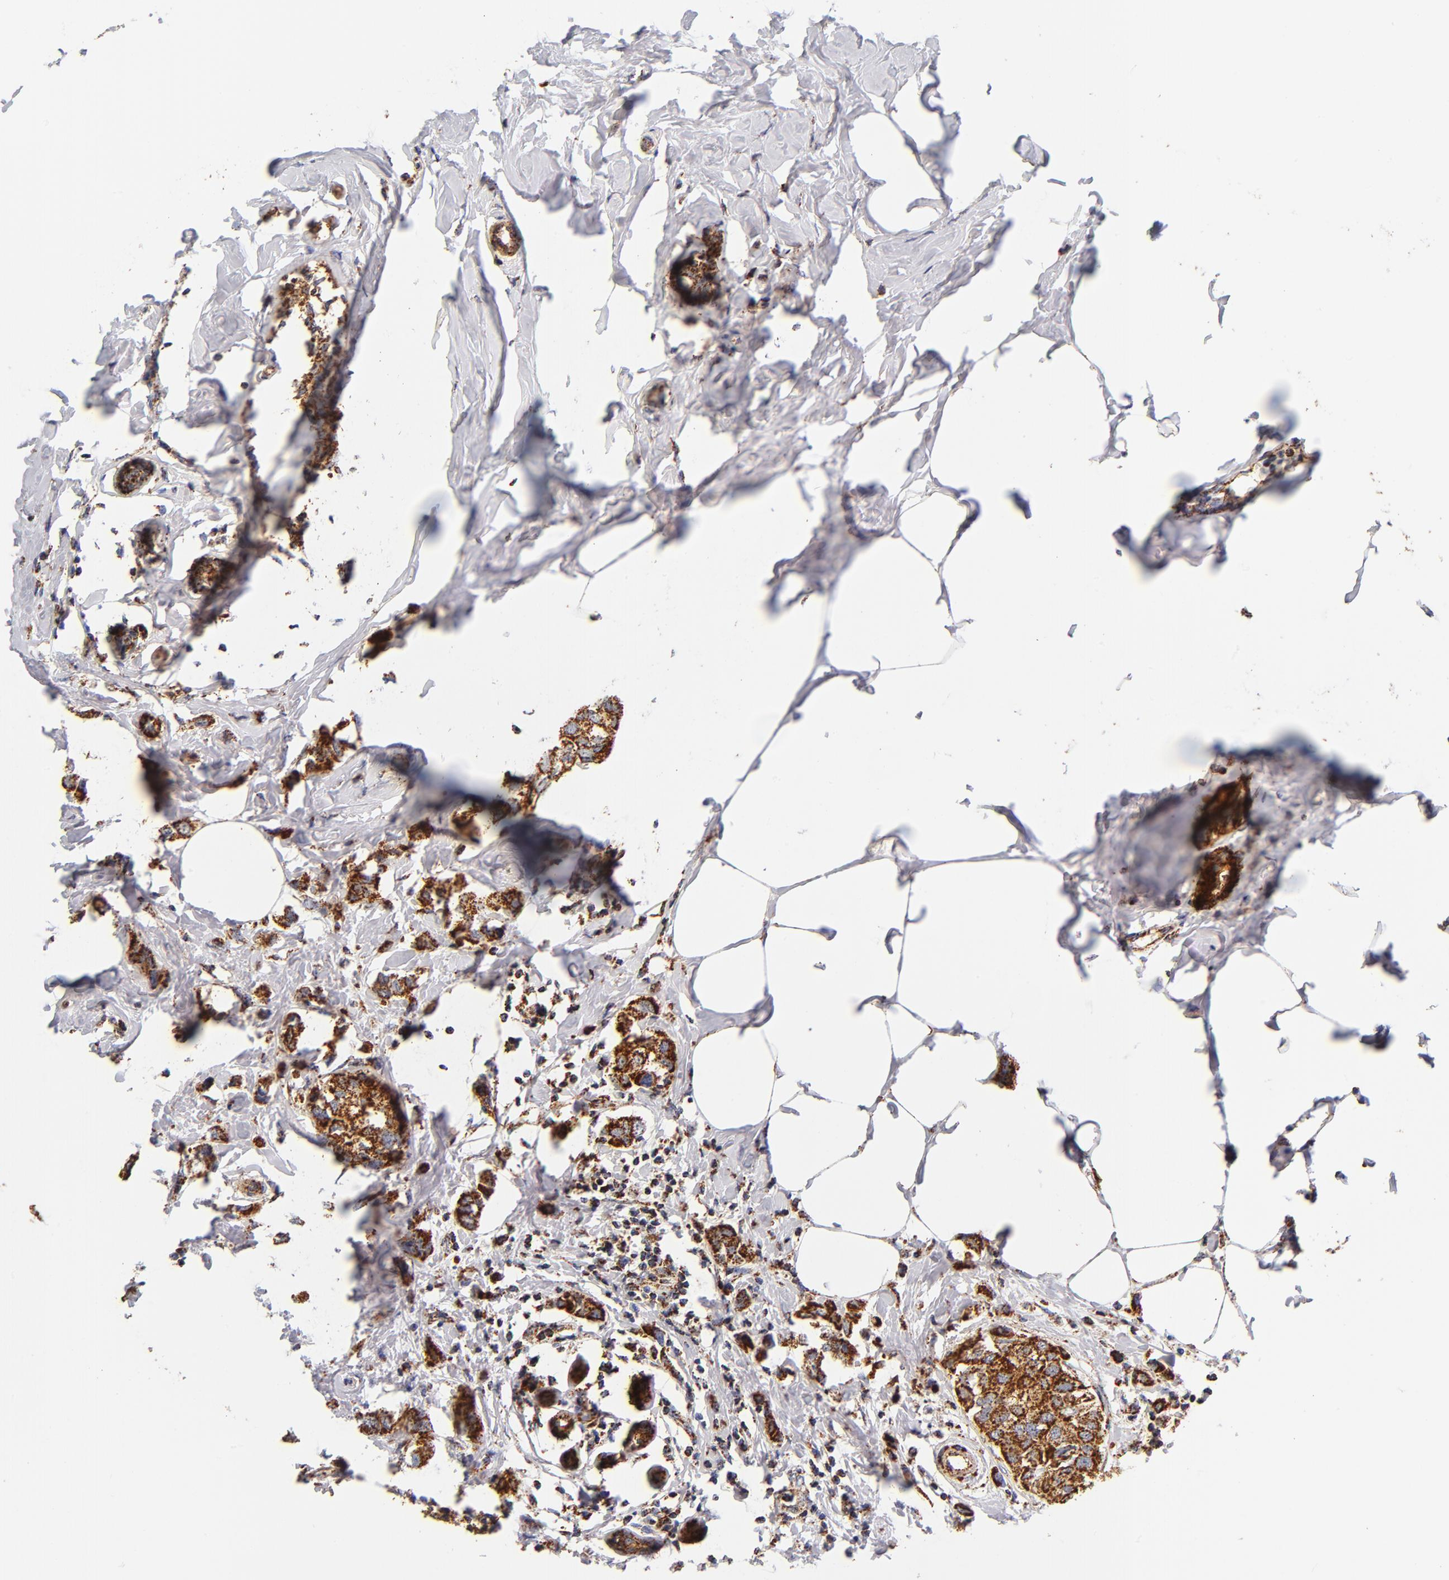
{"staining": {"intensity": "strong", "quantity": ">75%", "location": "cytoplasmic/membranous"}, "tissue": "breast cancer", "cell_type": "Tumor cells", "image_type": "cancer", "snomed": [{"axis": "morphology", "description": "Normal tissue, NOS"}, {"axis": "morphology", "description": "Duct carcinoma"}, {"axis": "topography", "description": "Breast"}], "caption": "Breast cancer stained with DAB IHC displays high levels of strong cytoplasmic/membranous expression in approximately >75% of tumor cells.", "gene": "ECHS1", "patient": {"sex": "female", "age": 50}}